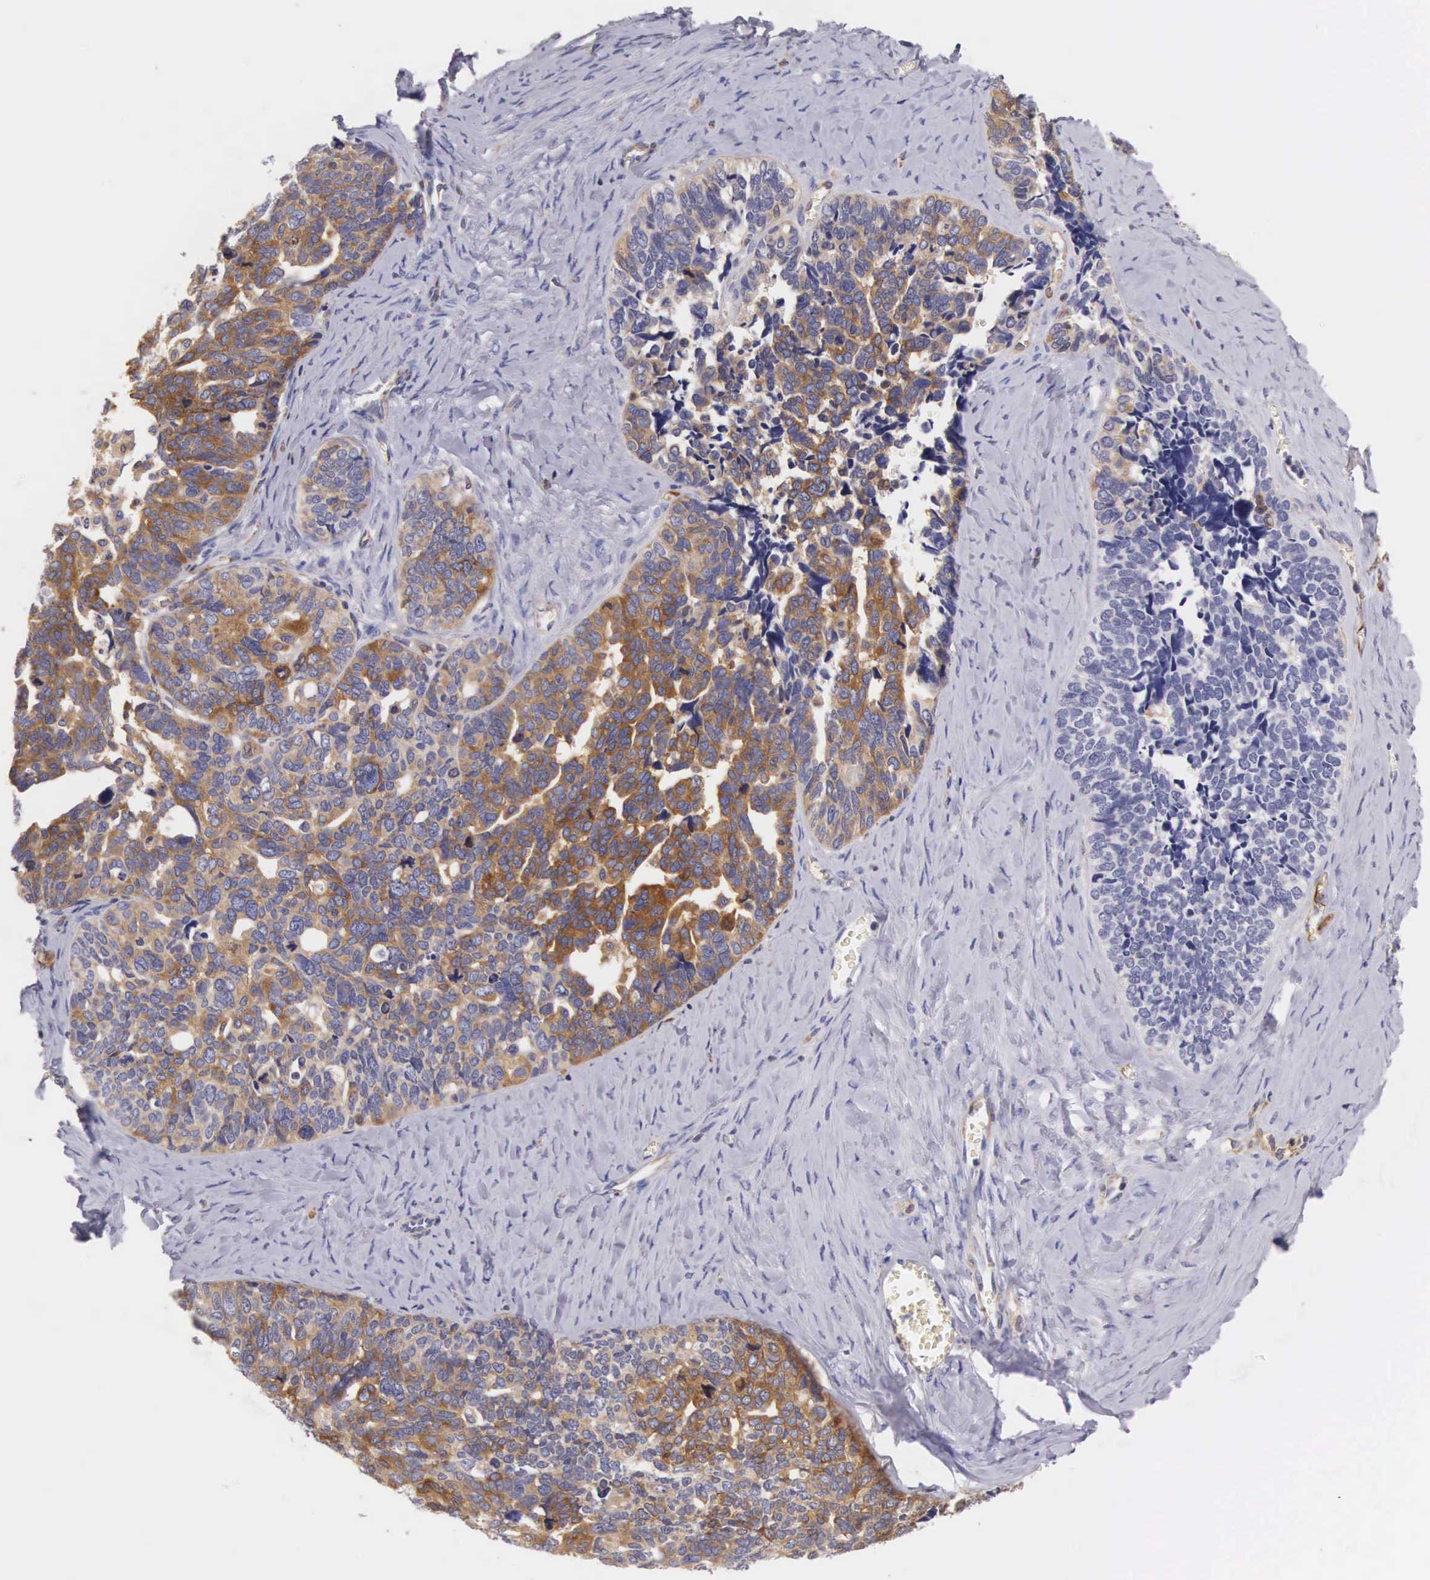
{"staining": {"intensity": "moderate", "quantity": "25%-75%", "location": "cytoplasmic/membranous"}, "tissue": "ovarian cancer", "cell_type": "Tumor cells", "image_type": "cancer", "snomed": [{"axis": "morphology", "description": "Cystadenocarcinoma, serous, NOS"}, {"axis": "topography", "description": "Ovary"}], "caption": "A photomicrograph of human ovarian cancer stained for a protein reveals moderate cytoplasmic/membranous brown staining in tumor cells.", "gene": "OSBPL3", "patient": {"sex": "female", "age": 77}}